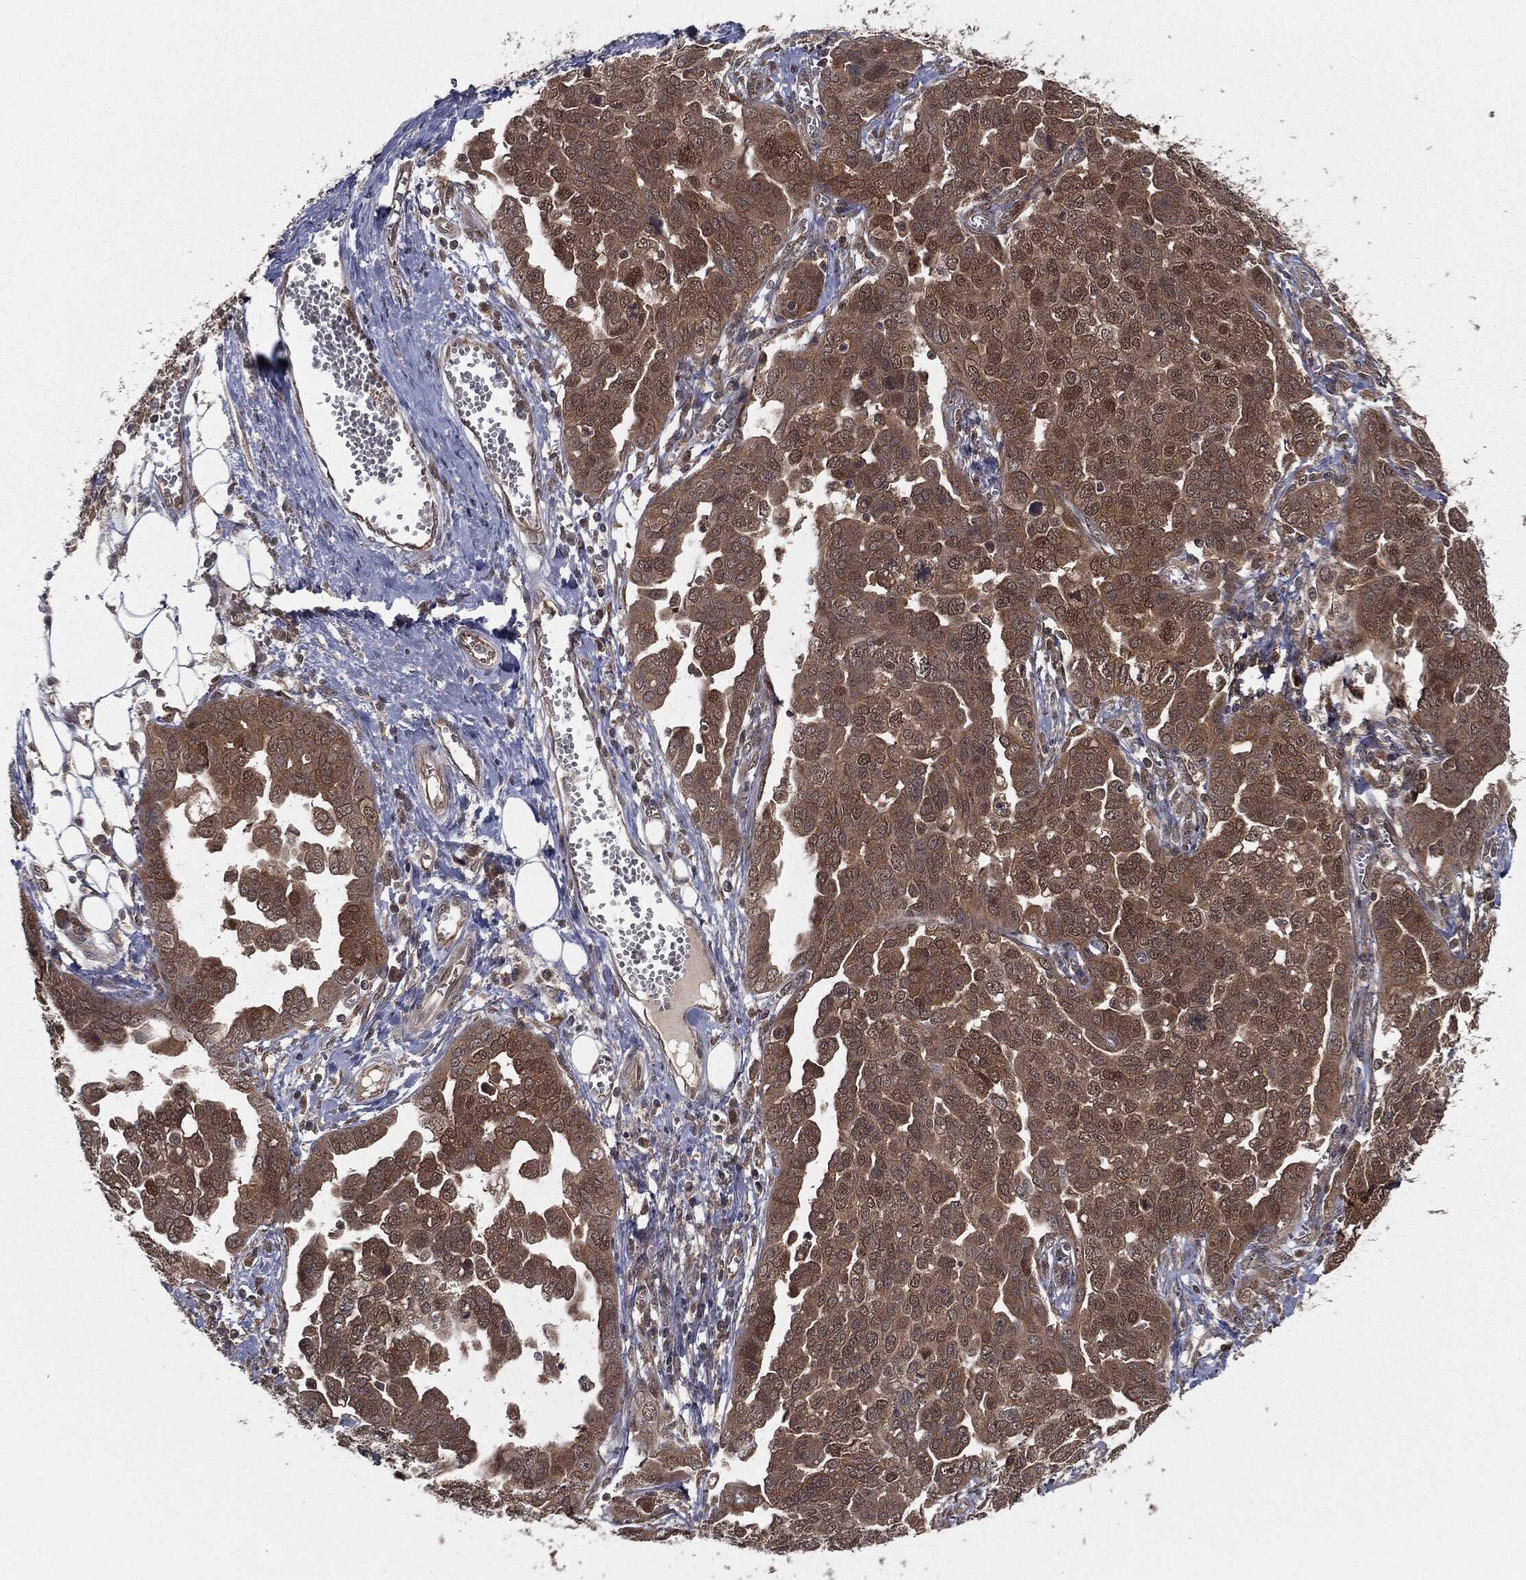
{"staining": {"intensity": "moderate", "quantity": "<25%", "location": "cytoplasmic/membranous,nuclear"}, "tissue": "ovarian cancer", "cell_type": "Tumor cells", "image_type": "cancer", "snomed": [{"axis": "morphology", "description": "Cystadenocarcinoma, serous, NOS"}, {"axis": "topography", "description": "Ovary"}], "caption": "Moderate cytoplasmic/membranous and nuclear expression is present in about <25% of tumor cells in ovarian cancer (serous cystadenocarcinoma).", "gene": "FBXO7", "patient": {"sex": "female", "age": 59}}